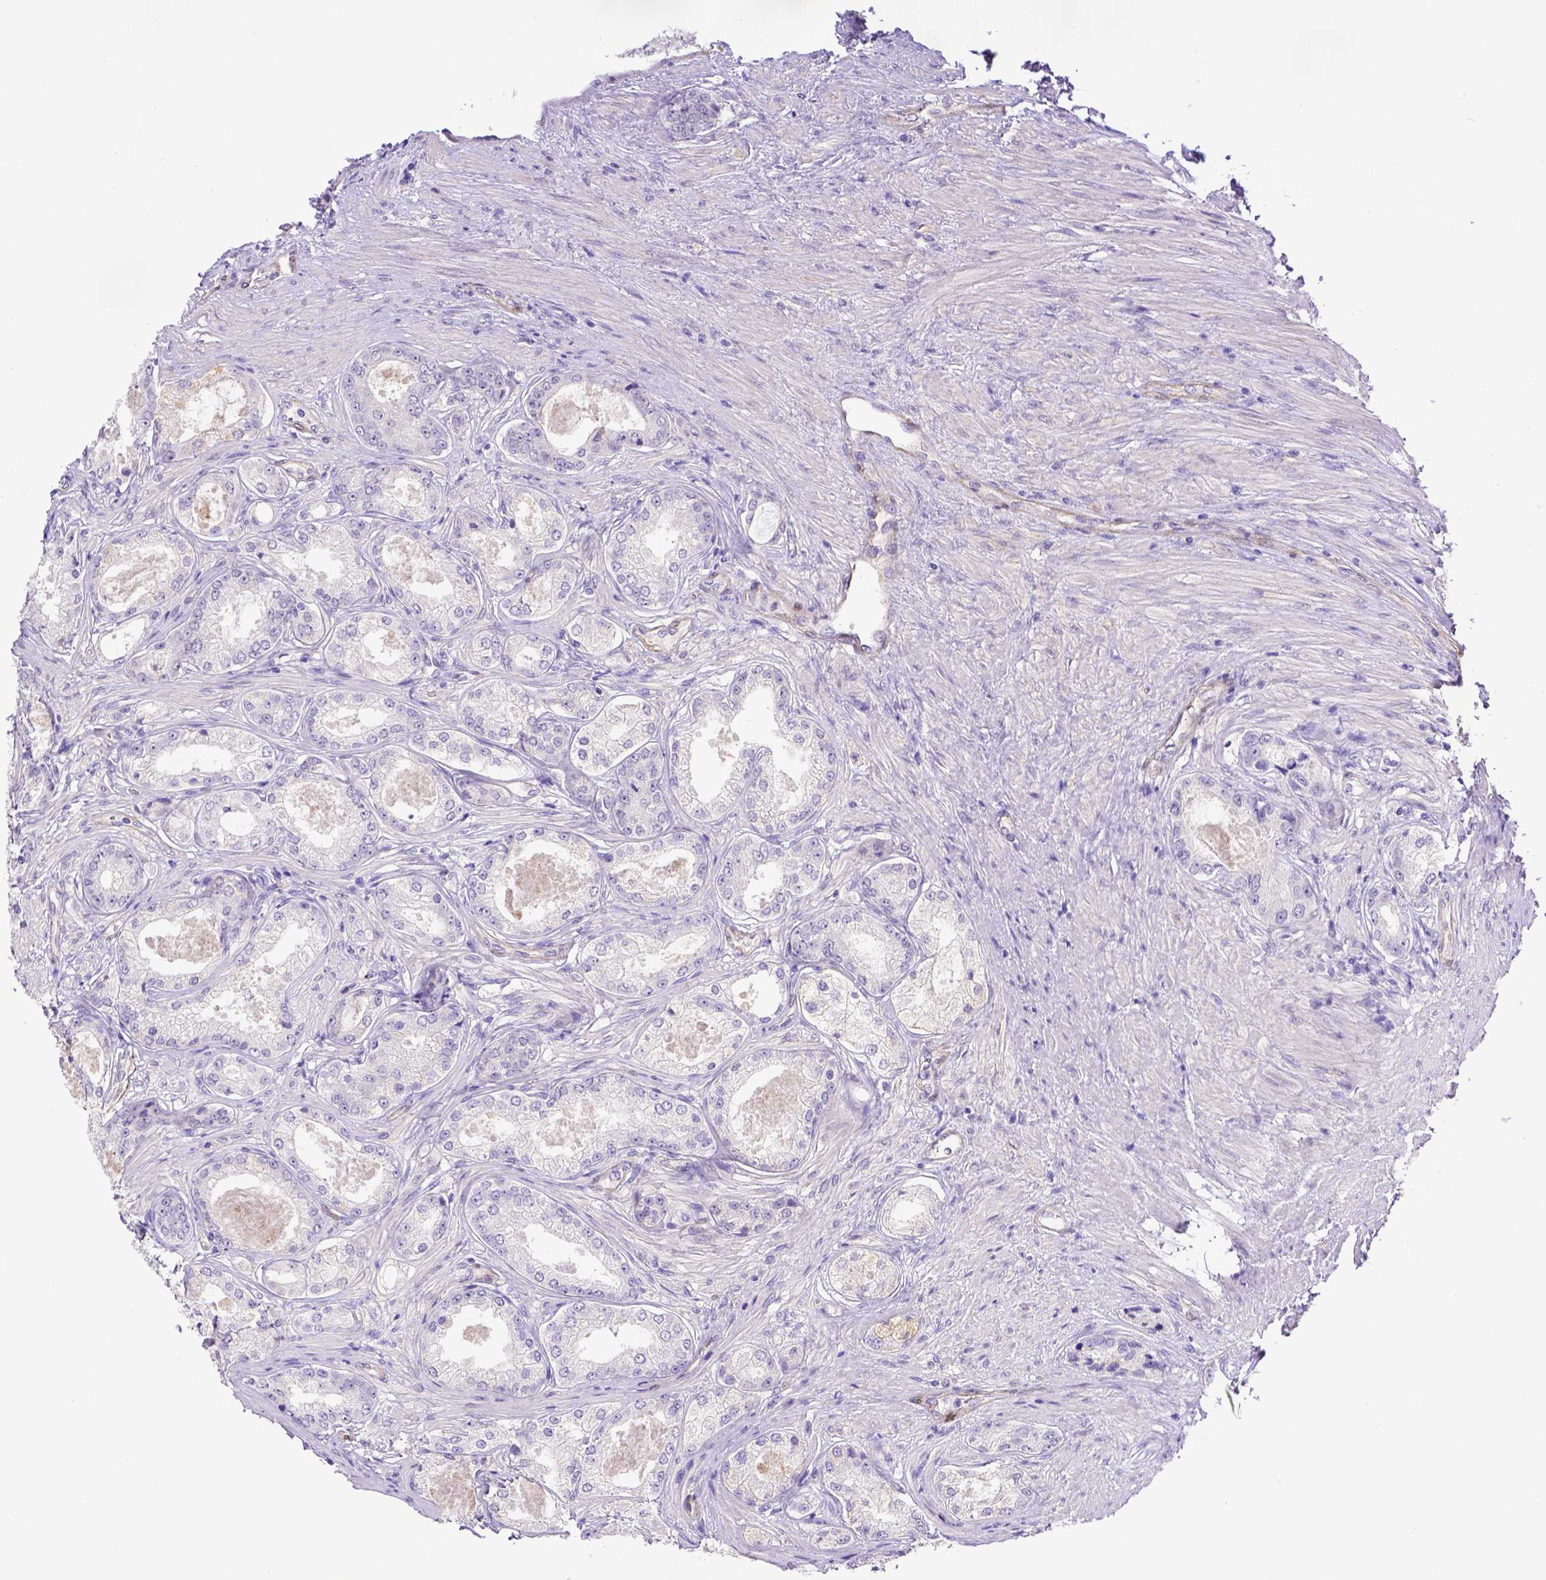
{"staining": {"intensity": "negative", "quantity": "none", "location": "none"}, "tissue": "prostate cancer", "cell_type": "Tumor cells", "image_type": "cancer", "snomed": [{"axis": "morphology", "description": "Adenocarcinoma, Low grade"}, {"axis": "topography", "description": "Prostate"}], "caption": "There is no significant staining in tumor cells of prostate cancer (low-grade adenocarcinoma). Brightfield microscopy of IHC stained with DAB (3,3'-diaminobenzidine) (brown) and hematoxylin (blue), captured at high magnification.", "gene": "BTN1A1", "patient": {"sex": "male", "age": 68}}